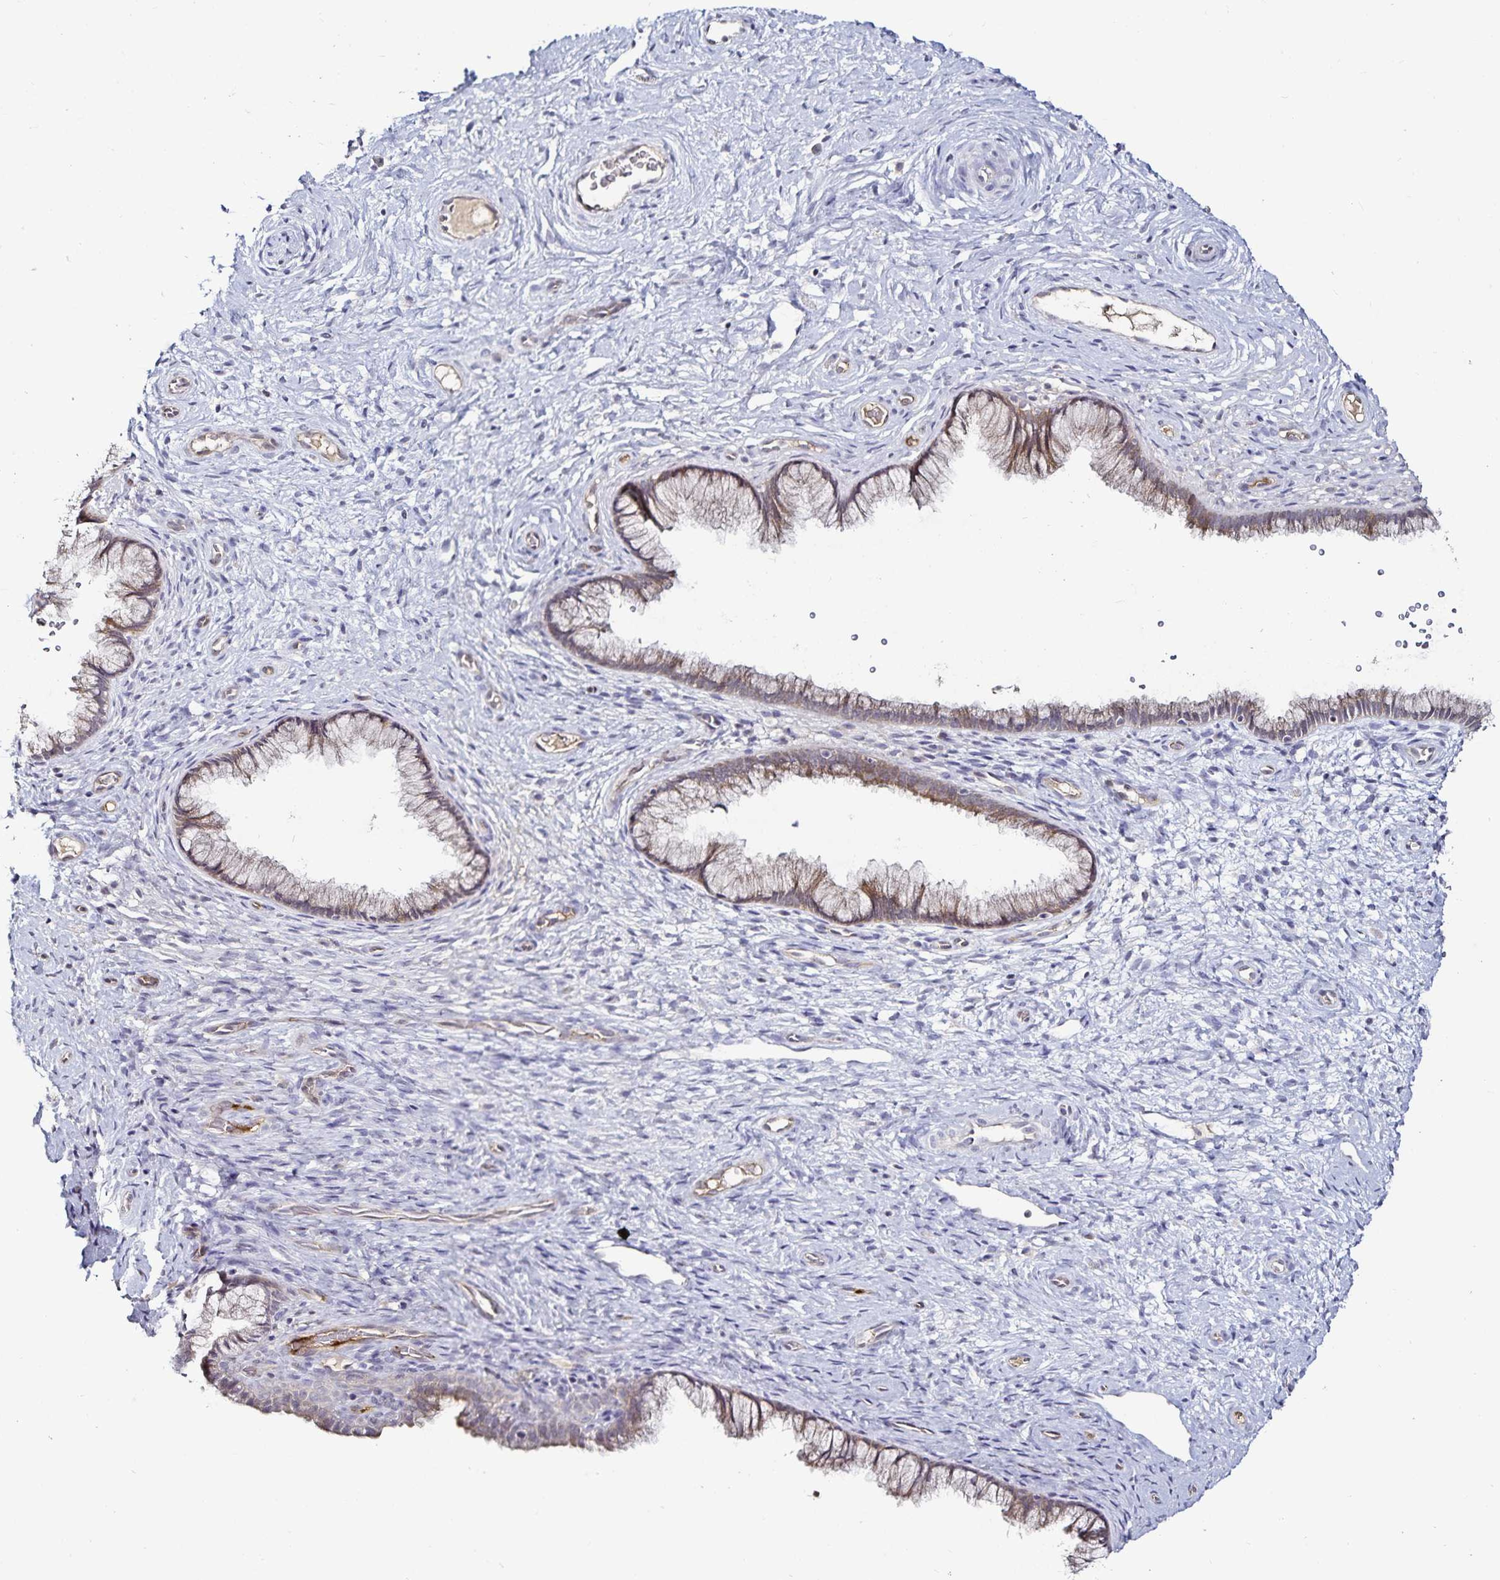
{"staining": {"intensity": "weak", "quantity": ">75%", "location": "cytoplasmic/membranous"}, "tissue": "cervix", "cell_type": "Glandular cells", "image_type": "normal", "snomed": [{"axis": "morphology", "description": "Normal tissue, NOS"}, {"axis": "topography", "description": "Cervix"}], "caption": "A micrograph showing weak cytoplasmic/membranous staining in approximately >75% of glandular cells in normal cervix, as visualized by brown immunohistochemical staining.", "gene": "ACSL5", "patient": {"sex": "female", "age": 34}}